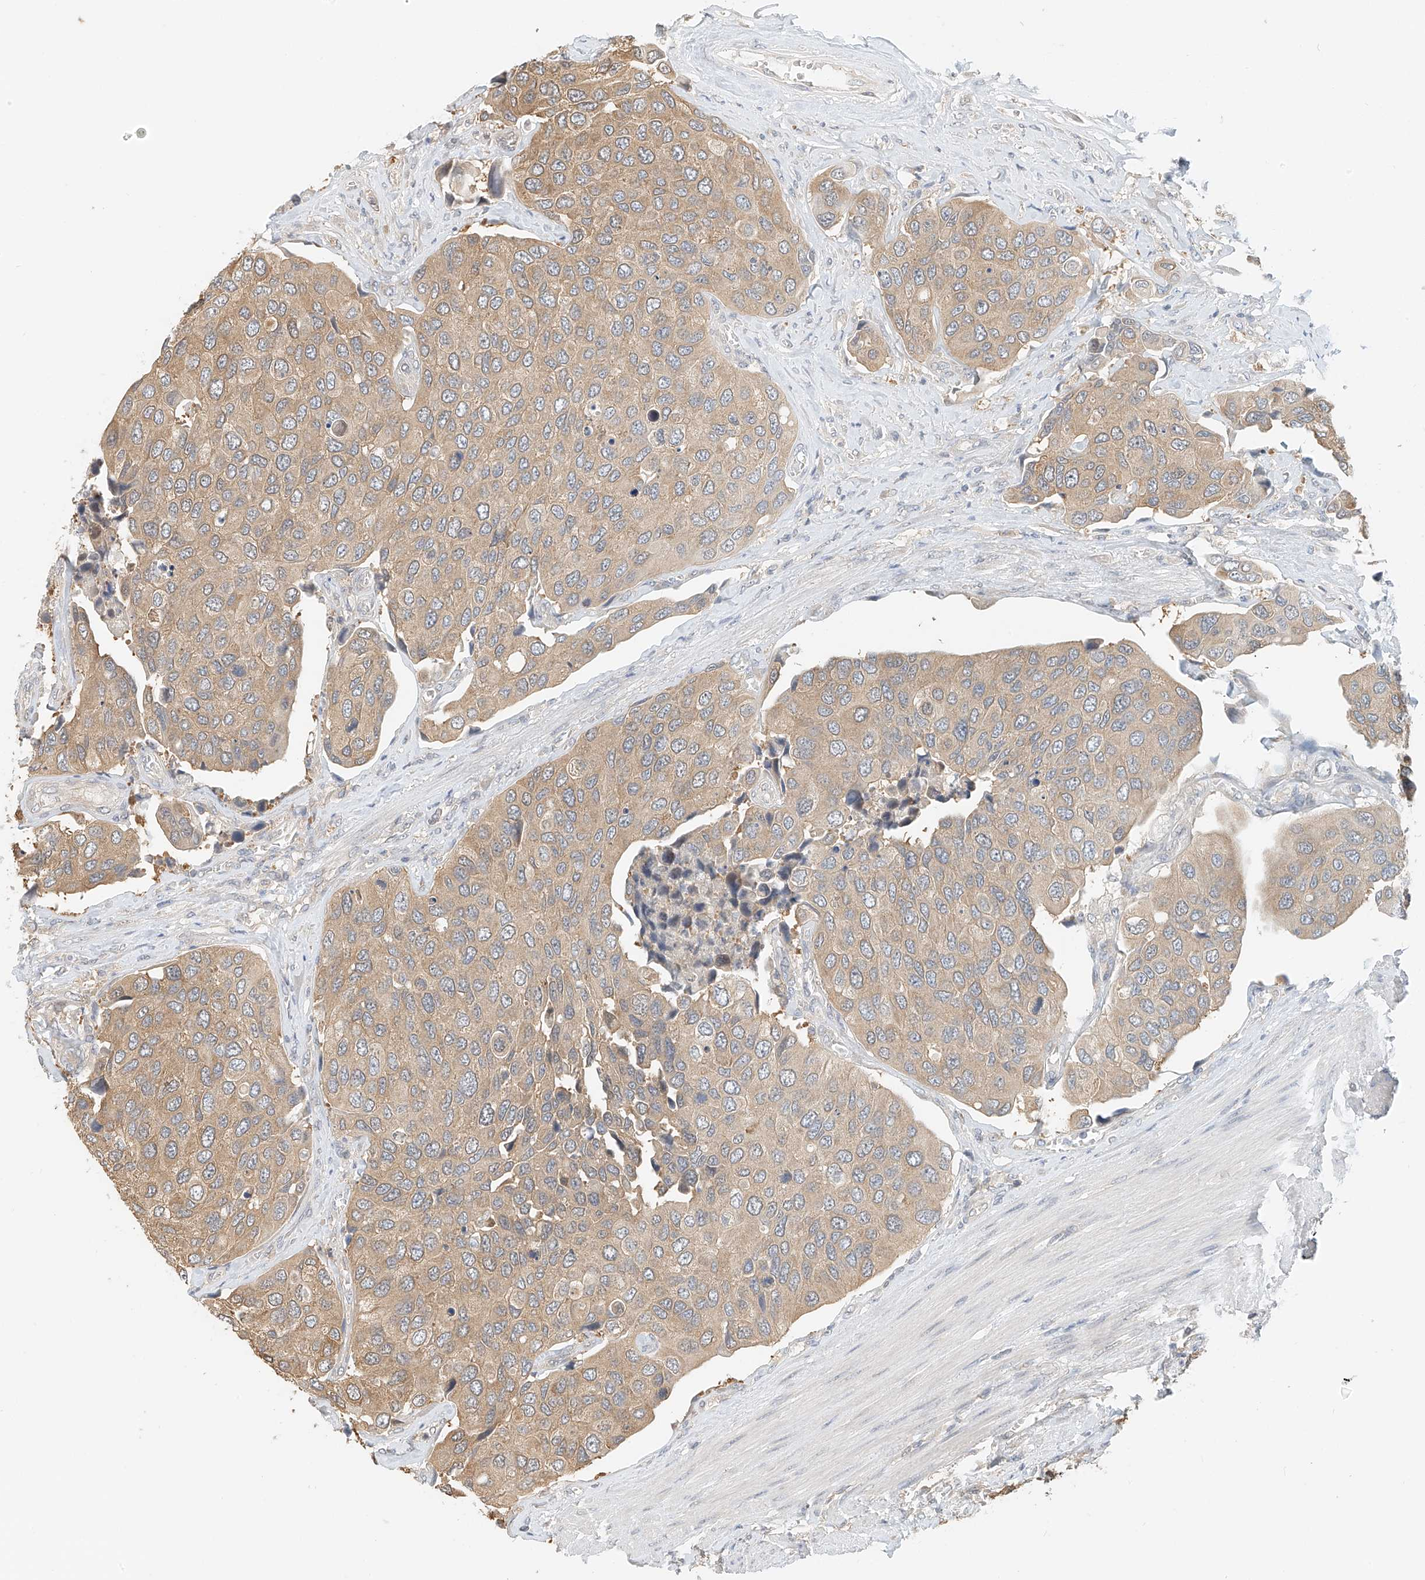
{"staining": {"intensity": "moderate", "quantity": ">75%", "location": "cytoplasmic/membranous"}, "tissue": "urothelial cancer", "cell_type": "Tumor cells", "image_type": "cancer", "snomed": [{"axis": "morphology", "description": "Urothelial carcinoma, High grade"}, {"axis": "topography", "description": "Urinary bladder"}], "caption": "High-grade urothelial carcinoma stained for a protein exhibits moderate cytoplasmic/membranous positivity in tumor cells.", "gene": "PPA2", "patient": {"sex": "male", "age": 74}}